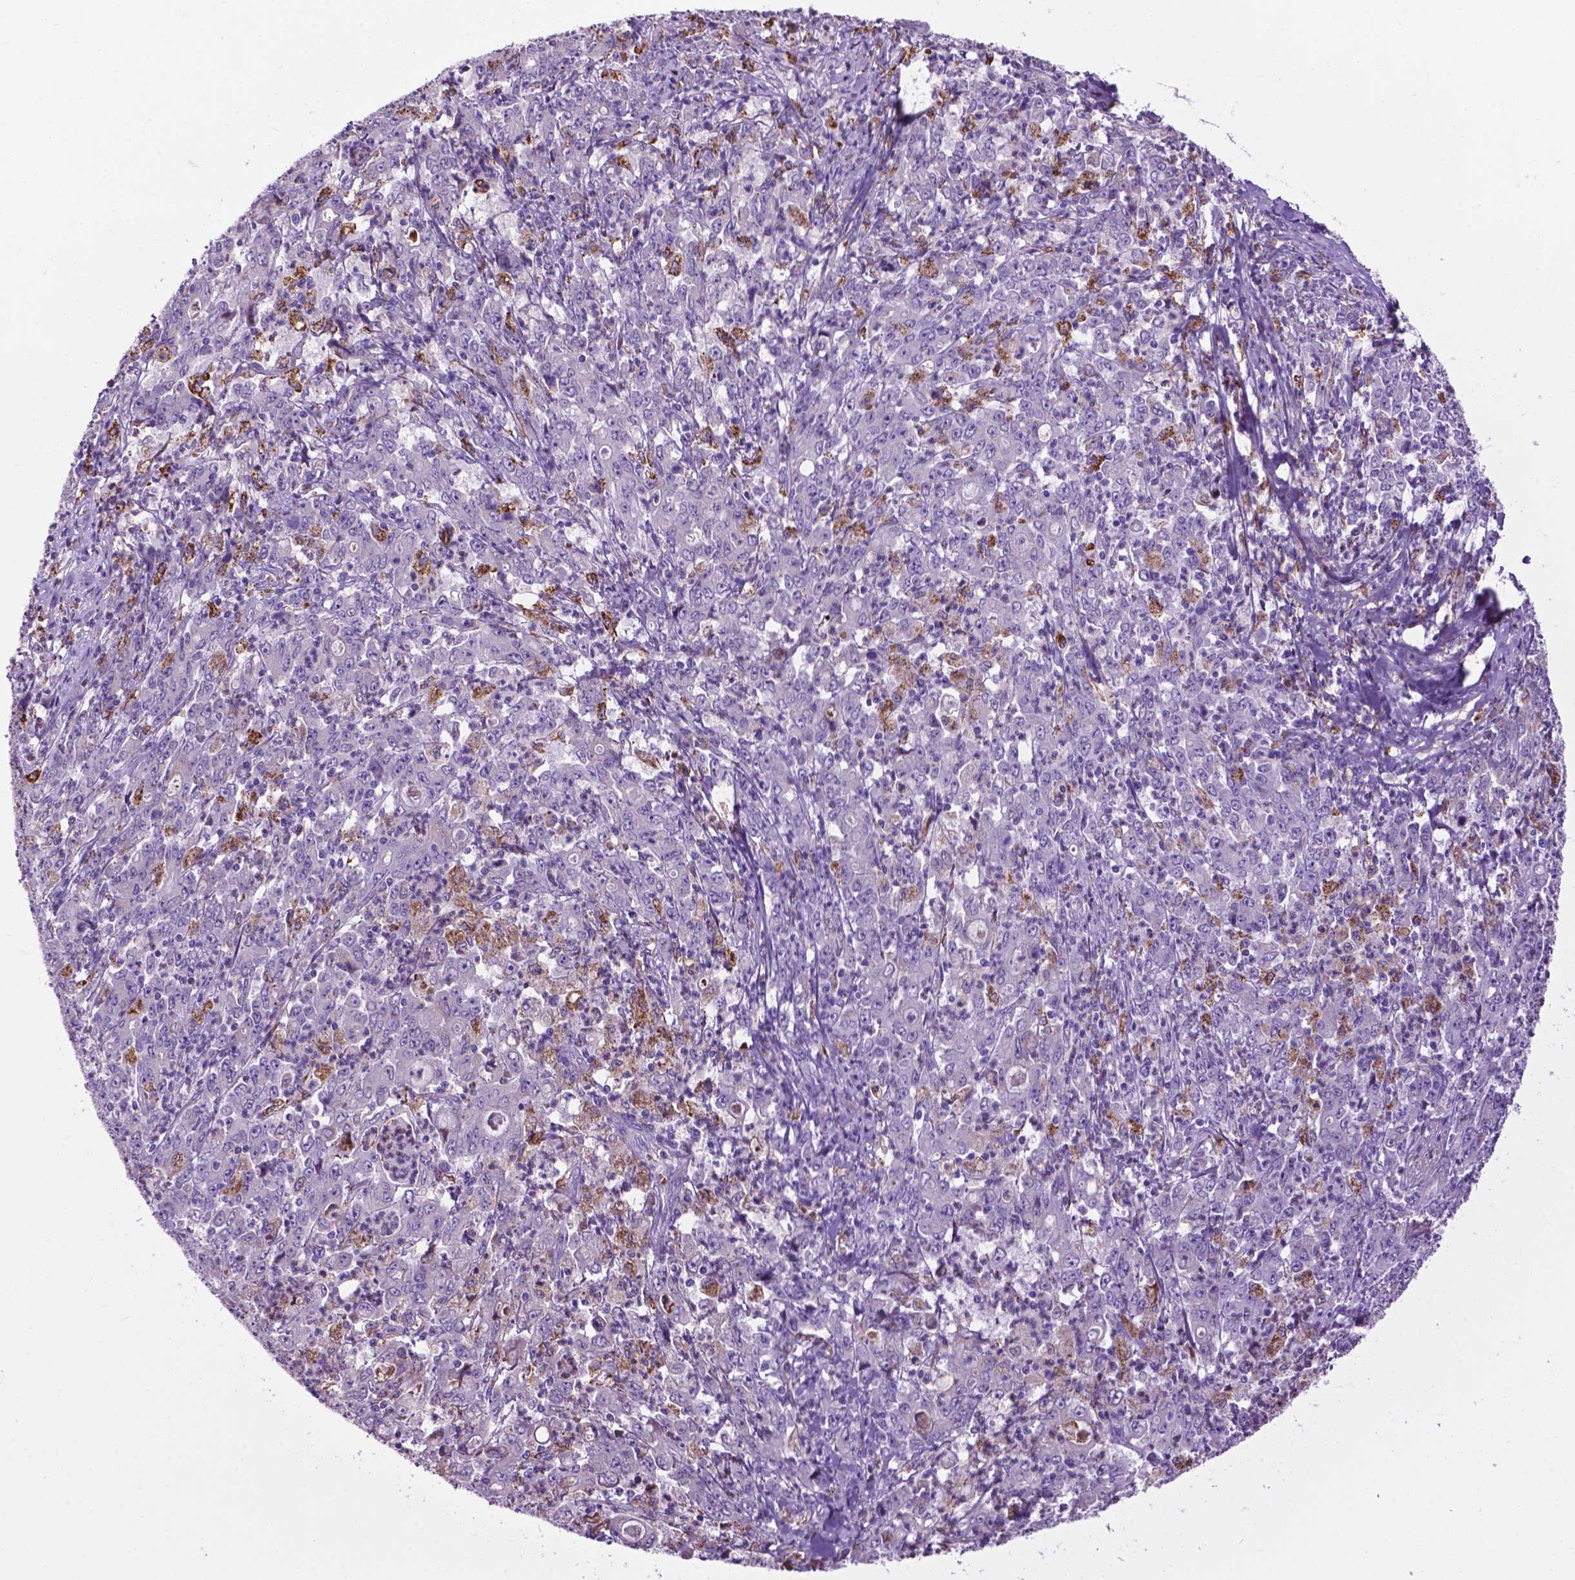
{"staining": {"intensity": "negative", "quantity": "none", "location": "none"}, "tissue": "stomach cancer", "cell_type": "Tumor cells", "image_type": "cancer", "snomed": [{"axis": "morphology", "description": "Adenocarcinoma, NOS"}, {"axis": "topography", "description": "Stomach, lower"}], "caption": "This is an immunohistochemistry (IHC) histopathology image of human stomach cancer (adenocarcinoma). There is no positivity in tumor cells.", "gene": "TMEM132E", "patient": {"sex": "female", "age": 71}}